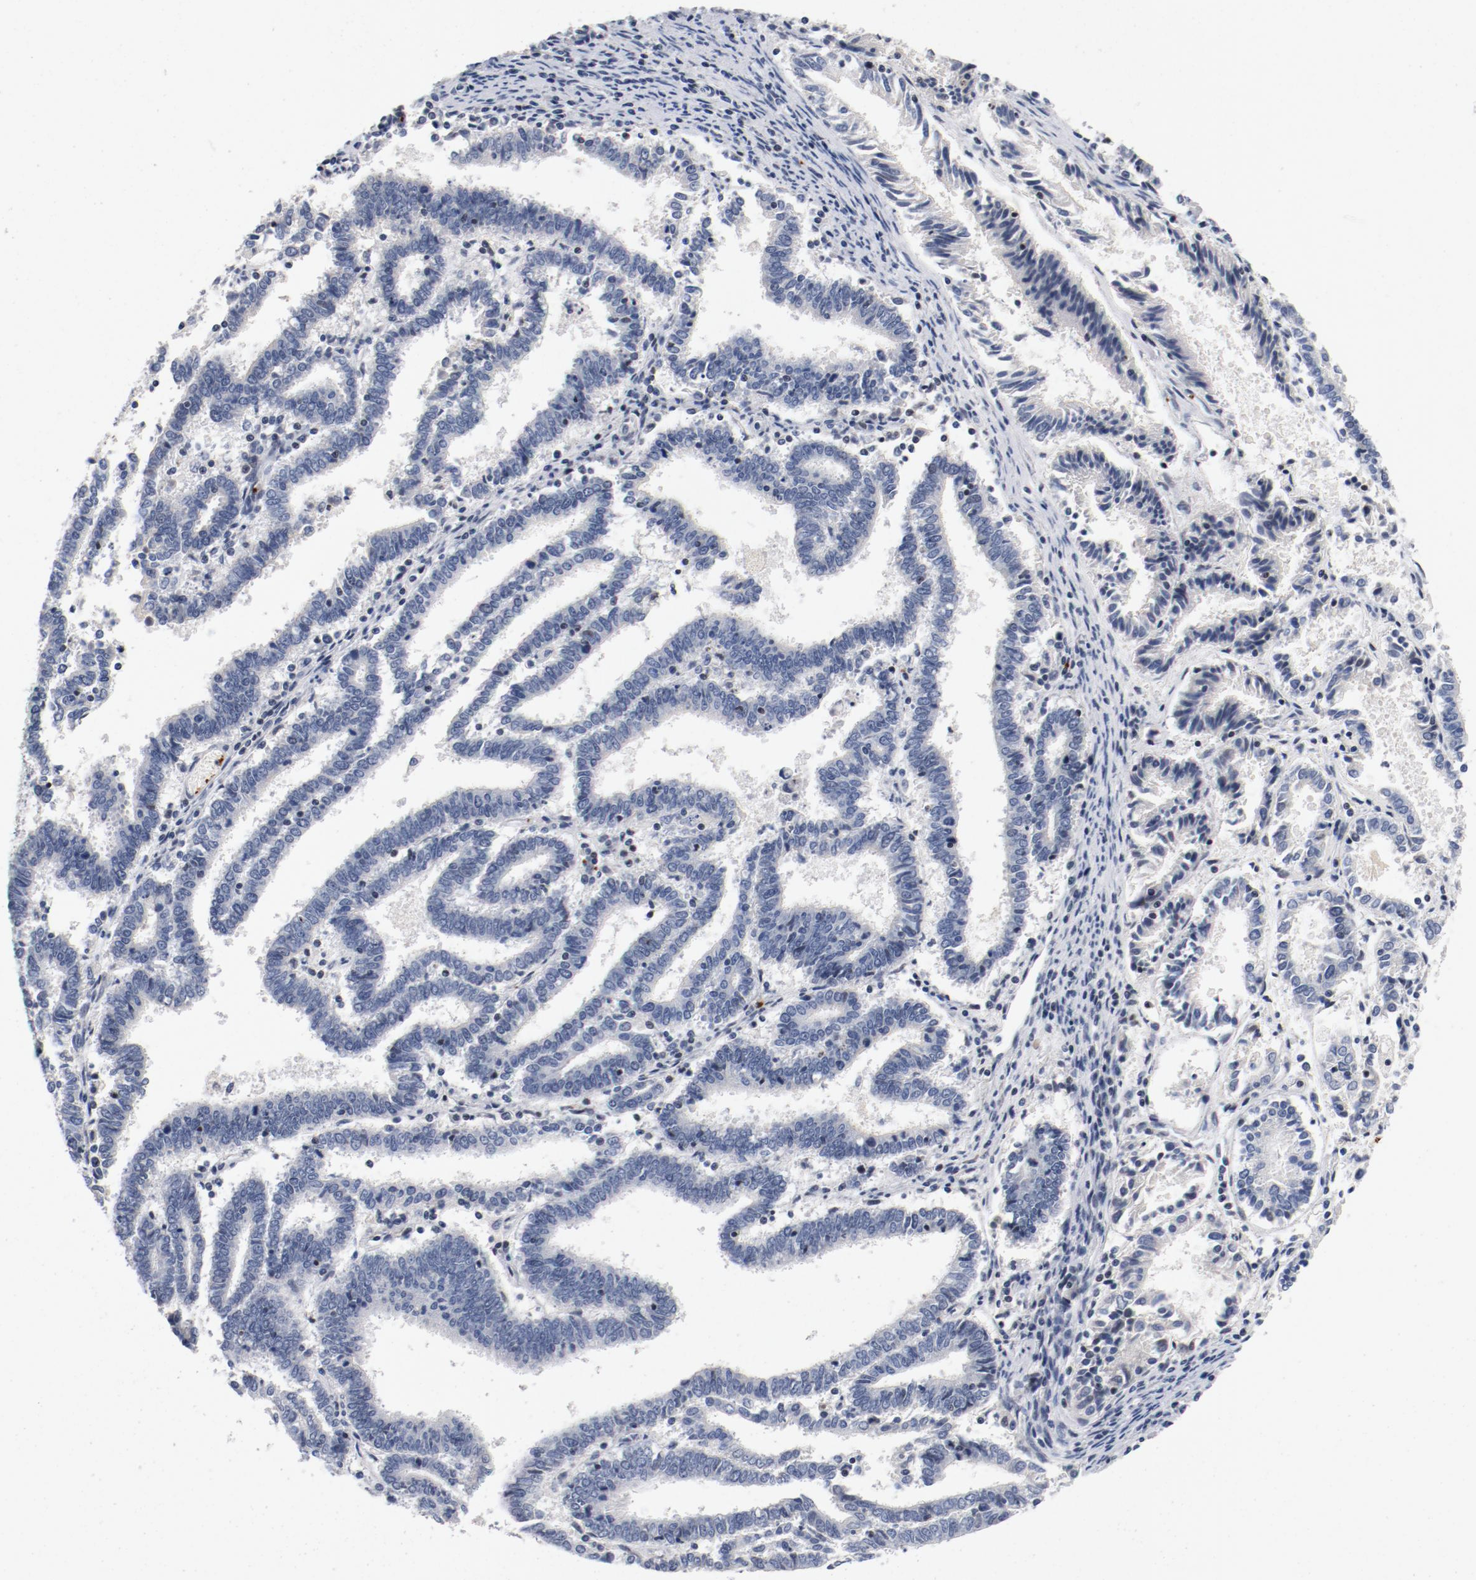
{"staining": {"intensity": "negative", "quantity": "none", "location": "none"}, "tissue": "endometrial cancer", "cell_type": "Tumor cells", "image_type": "cancer", "snomed": [{"axis": "morphology", "description": "Adenocarcinoma, NOS"}, {"axis": "topography", "description": "Uterus"}], "caption": "A high-resolution photomicrograph shows IHC staining of endometrial cancer (adenocarcinoma), which demonstrates no significant expression in tumor cells.", "gene": "PIM1", "patient": {"sex": "female", "age": 83}}